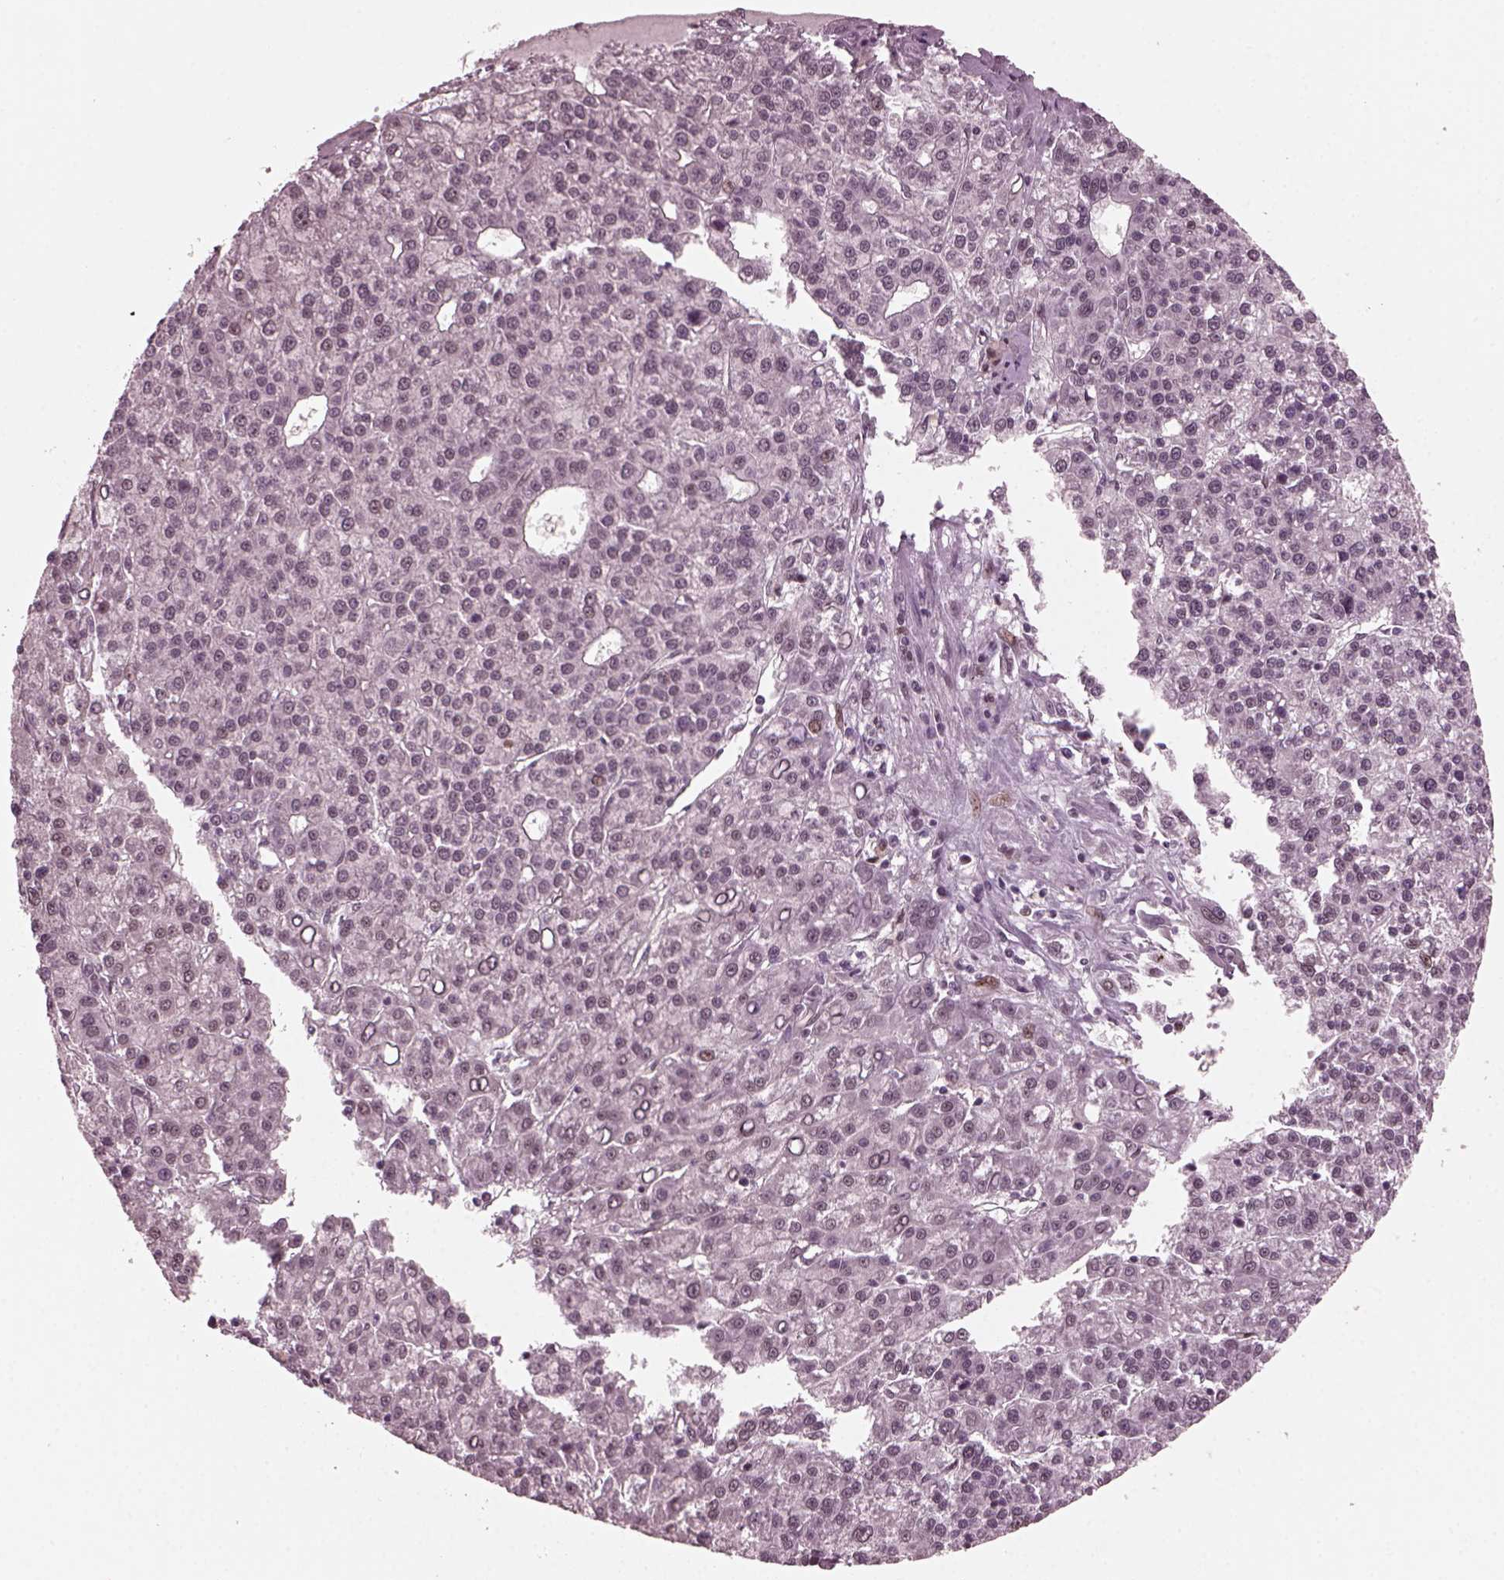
{"staining": {"intensity": "negative", "quantity": "none", "location": "none"}, "tissue": "liver cancer", "cell_type": "Tumor cells", "image_type": "cancer", "snomed": [{"axis": "morphology", "description": "Carcinoma, Hepatocellular, NOS"}, {"axis": "topography", "description": "Liver"}], "caption": "High power microscopy photomicrograph of an immunohistochemistry (IHC) micrograph of liver hepatocellular carcinoma, revealing no significant positivity in tumor cells.", "gene": "TRIB3", "patient": {"sex": "female", "age": 58}}